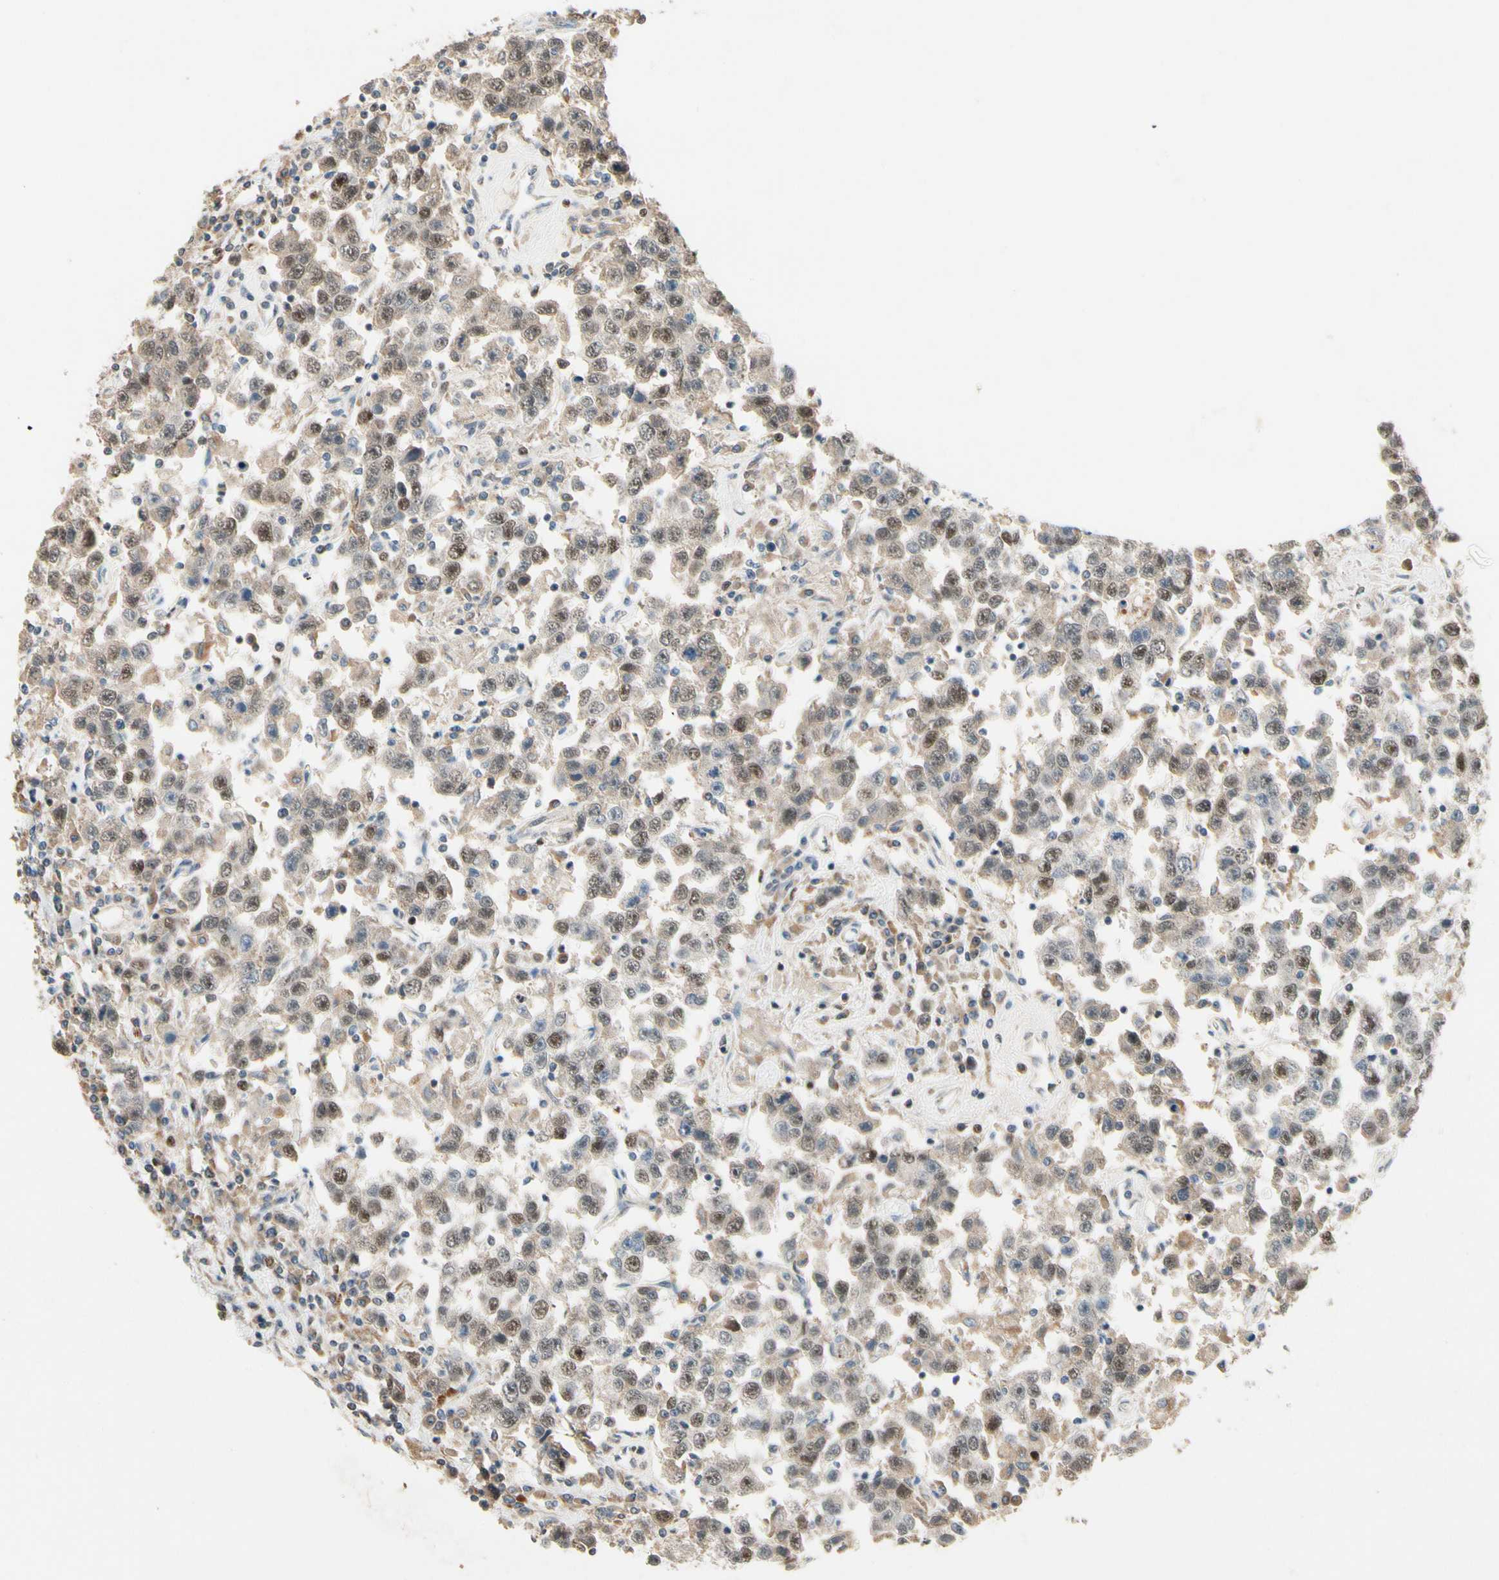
{"staining": {"intensity": "weak", "quantity": ">75%", "location": "nuclear"}, "tissue": "testis cancer", "cell_type": "Tumor cells", "image_type": "cancer", "snomed": [{"axis": "morphology", "description": "Seminoma, NOS"}, {"axis": "topography", "description": "Testis"}], "caption": "A low amount of weak nuclear positivity is present in about >75% of tumor cells in testis cancer (seminoma) tissue.", "gene": "ZKSCAN4", "patient": {"sex": "male", "age": 41}}